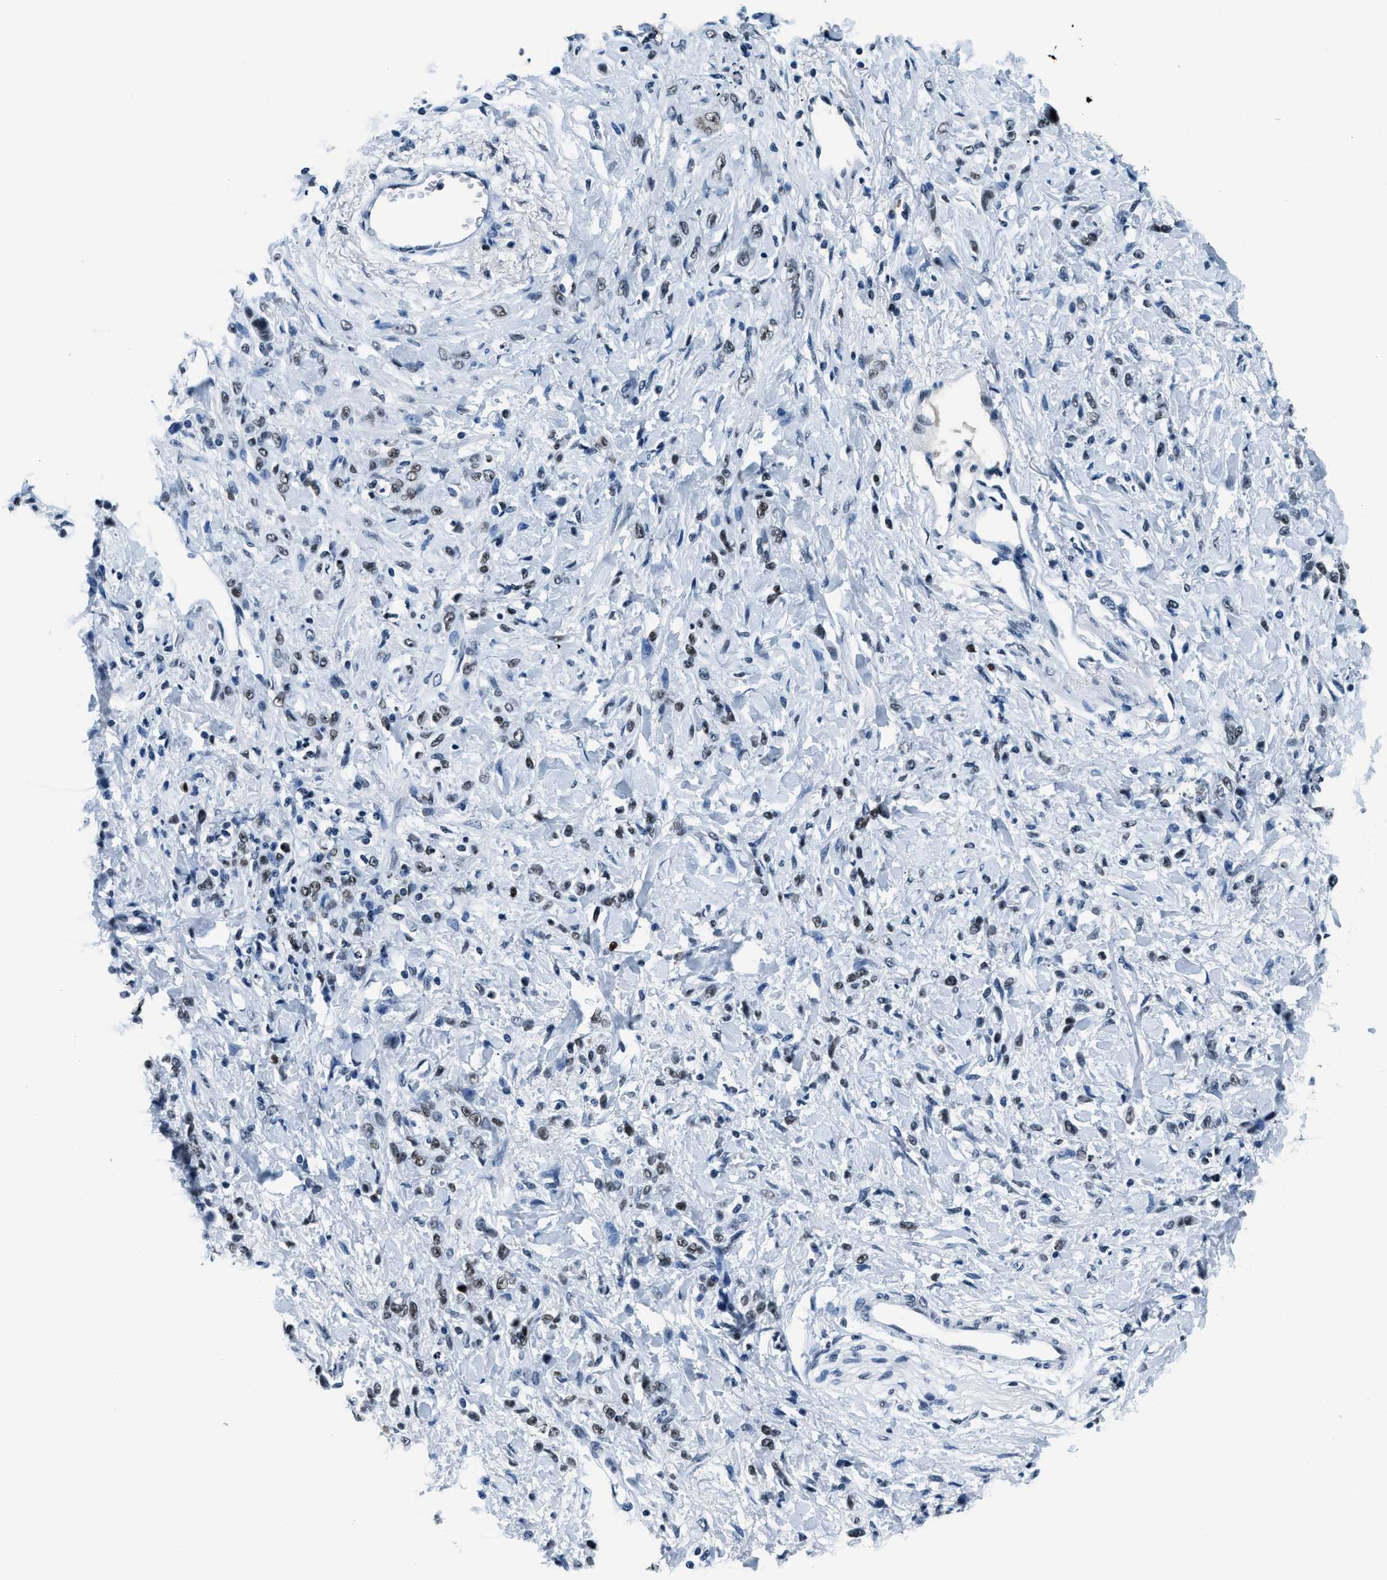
{"staining": {"intensity": "weak", "quantity": "25%-75%", "location": "nuclear"}, "tissue": "stomach cancer", "cell_type": "Tumor cells", "image_type": "cancer", "snomed": [{"axis": "morphology", "description": "Normal tissue, NOS"}, {"axis": "morphology", "description": "Adenocarcinoma, NOS"}, {"axis": "topography", "description": "Stomach"}], "caption": "IHC of human stomach adenocarcinoma demonstrates low levels of weak nuclear staining in approximately 25%-75% of tumor cells.", "gene": "TOP1", "patient": {"sex": "male", "age": 82}}